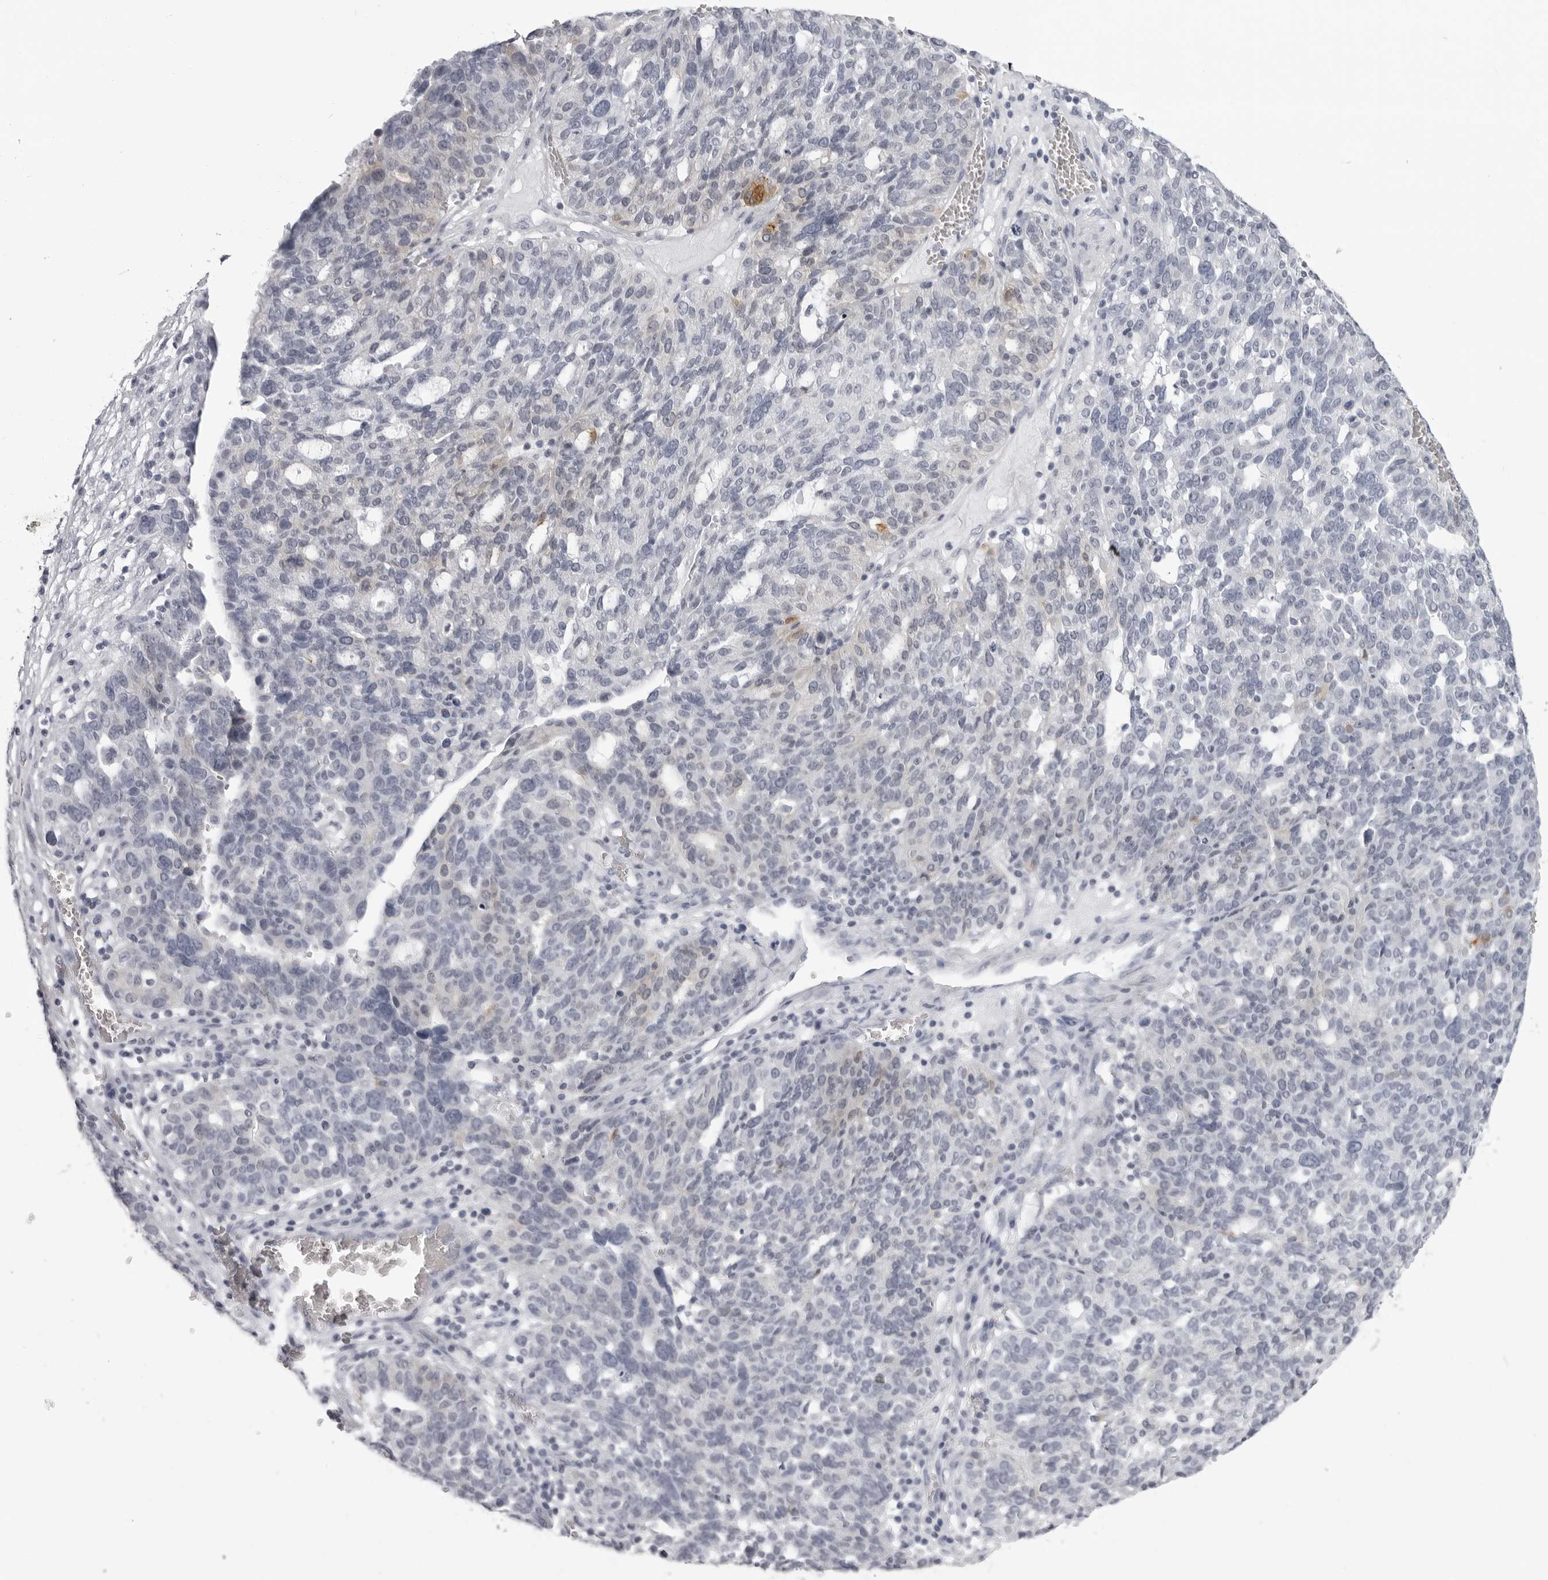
{"staining": {"intensity": "negative", "quantity": "none", "location": "none"}, "tissue": "ovarian cancer", "cell_type": "Tumor cells", "image_type": "cancer", "snomed": [{"axis": "morphology", "description": "Cystadenocarcinoma, serous, NOS"}, {"axis": "topography", "description": "Ovary"}], "caption": "Immunohistochemistry (IHC) photomicrograph of human ovarian serous cystadenocarcinoma stained for a protein (brown), which demonstrates no staining in tumor cells.", "gene": "DNALI1", "patient": {"sex": "female", "age": 59}}